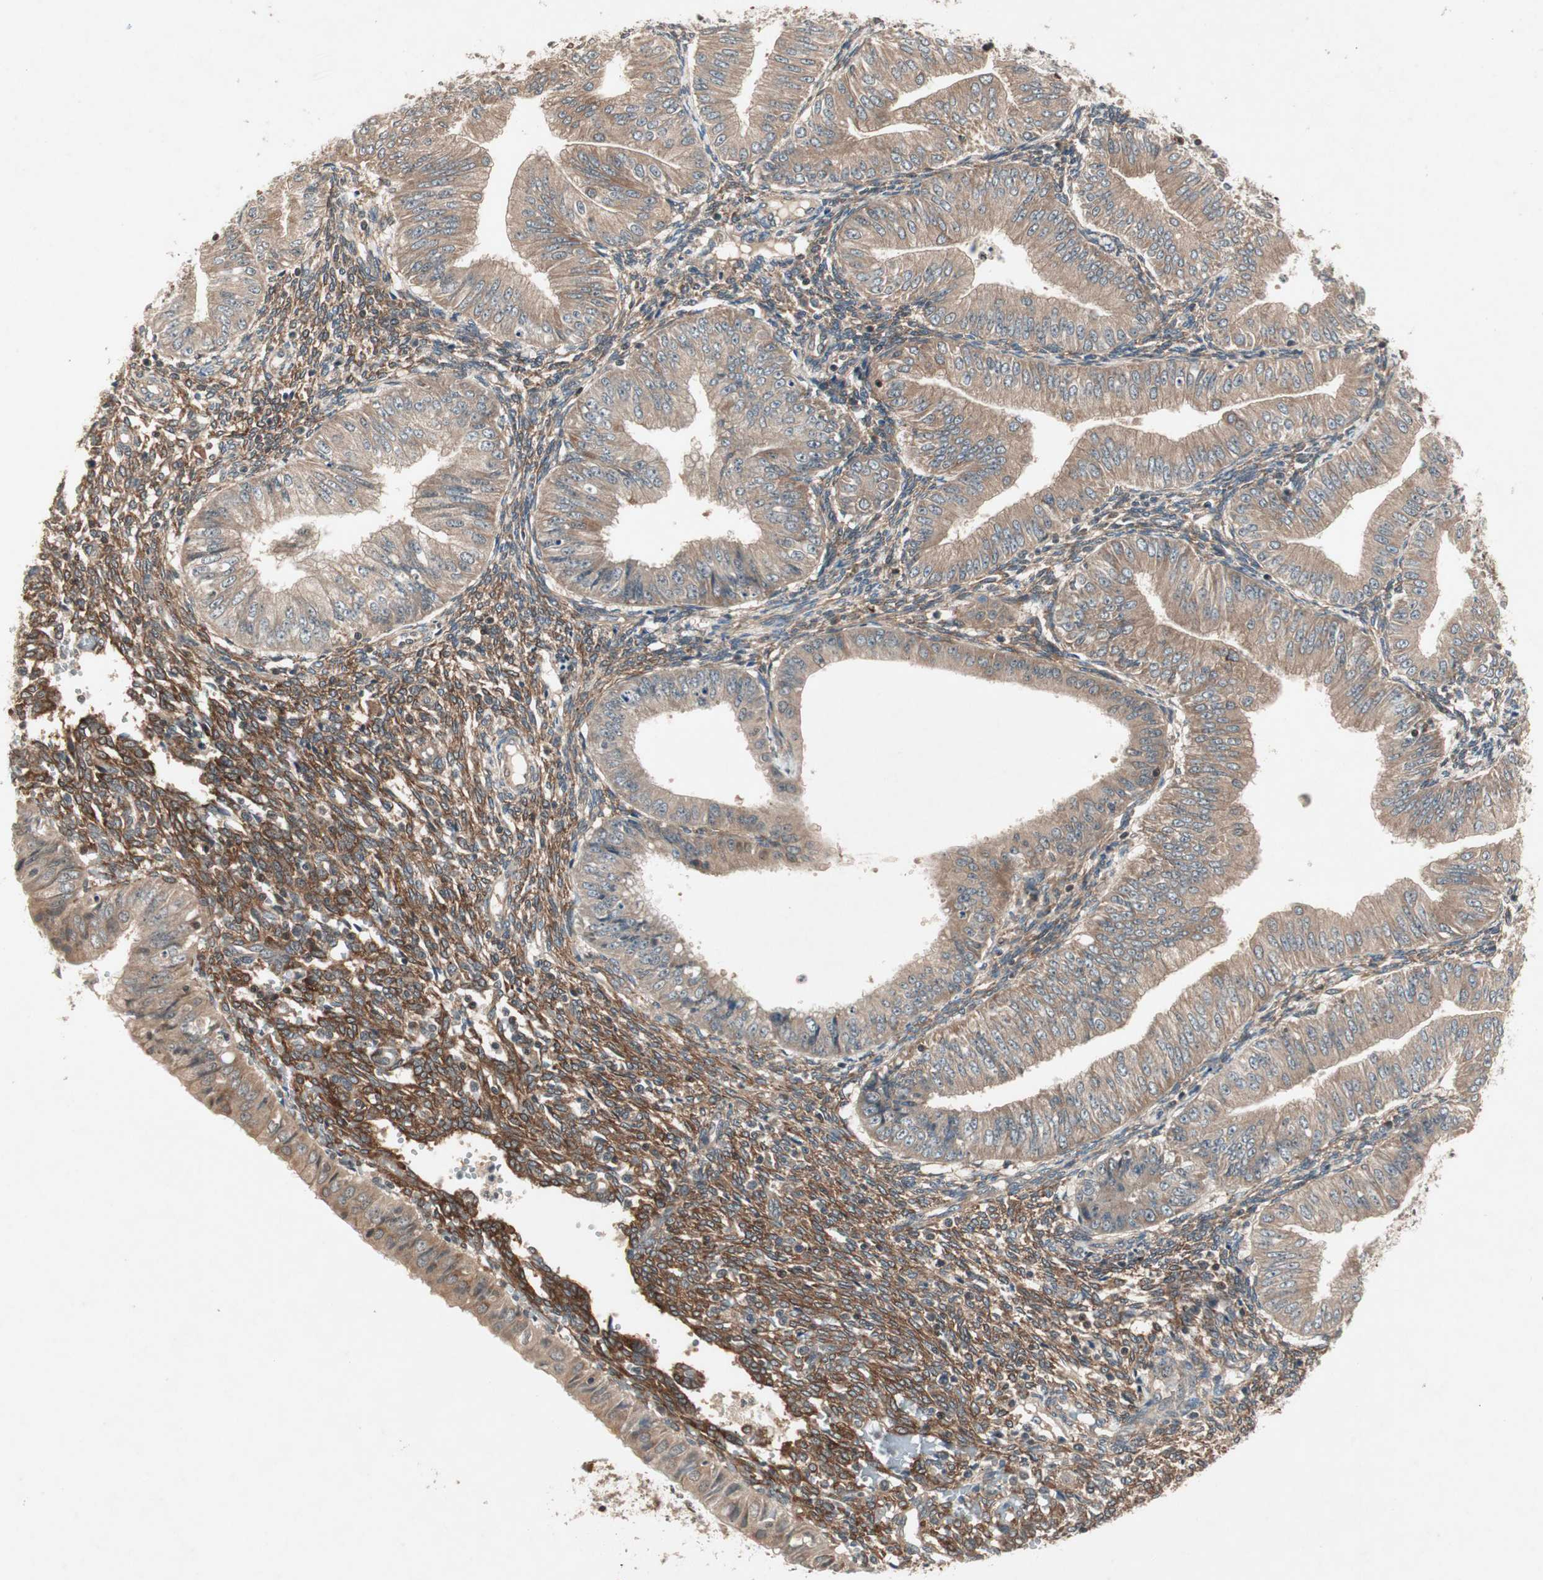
{"staining": {"intensity": "weak", "quantity": "25%-75%", "location": "cytoplasmic/membranous"}, "tissue": "endometrial cancer", "cell_type": "Tumor cells", "image_type": "cancer", "snomed": [{"axis": "morphology", "description": "Normal tissue, NOS"}, {"axis": "morphology", "description": "Adenocarcinoma, NOS"}, {"axis": "topography", "description": "Endometrium"}], "caption": "Immunohistochemical staining of endometrial cancer (adenocarcinoma) reveals low levels of weak cytoplasmic/membranous positivity in about 25%-75% of tumor cells.", "gene": "IRS1", "patient": {"sex": "female", "age": 53}}